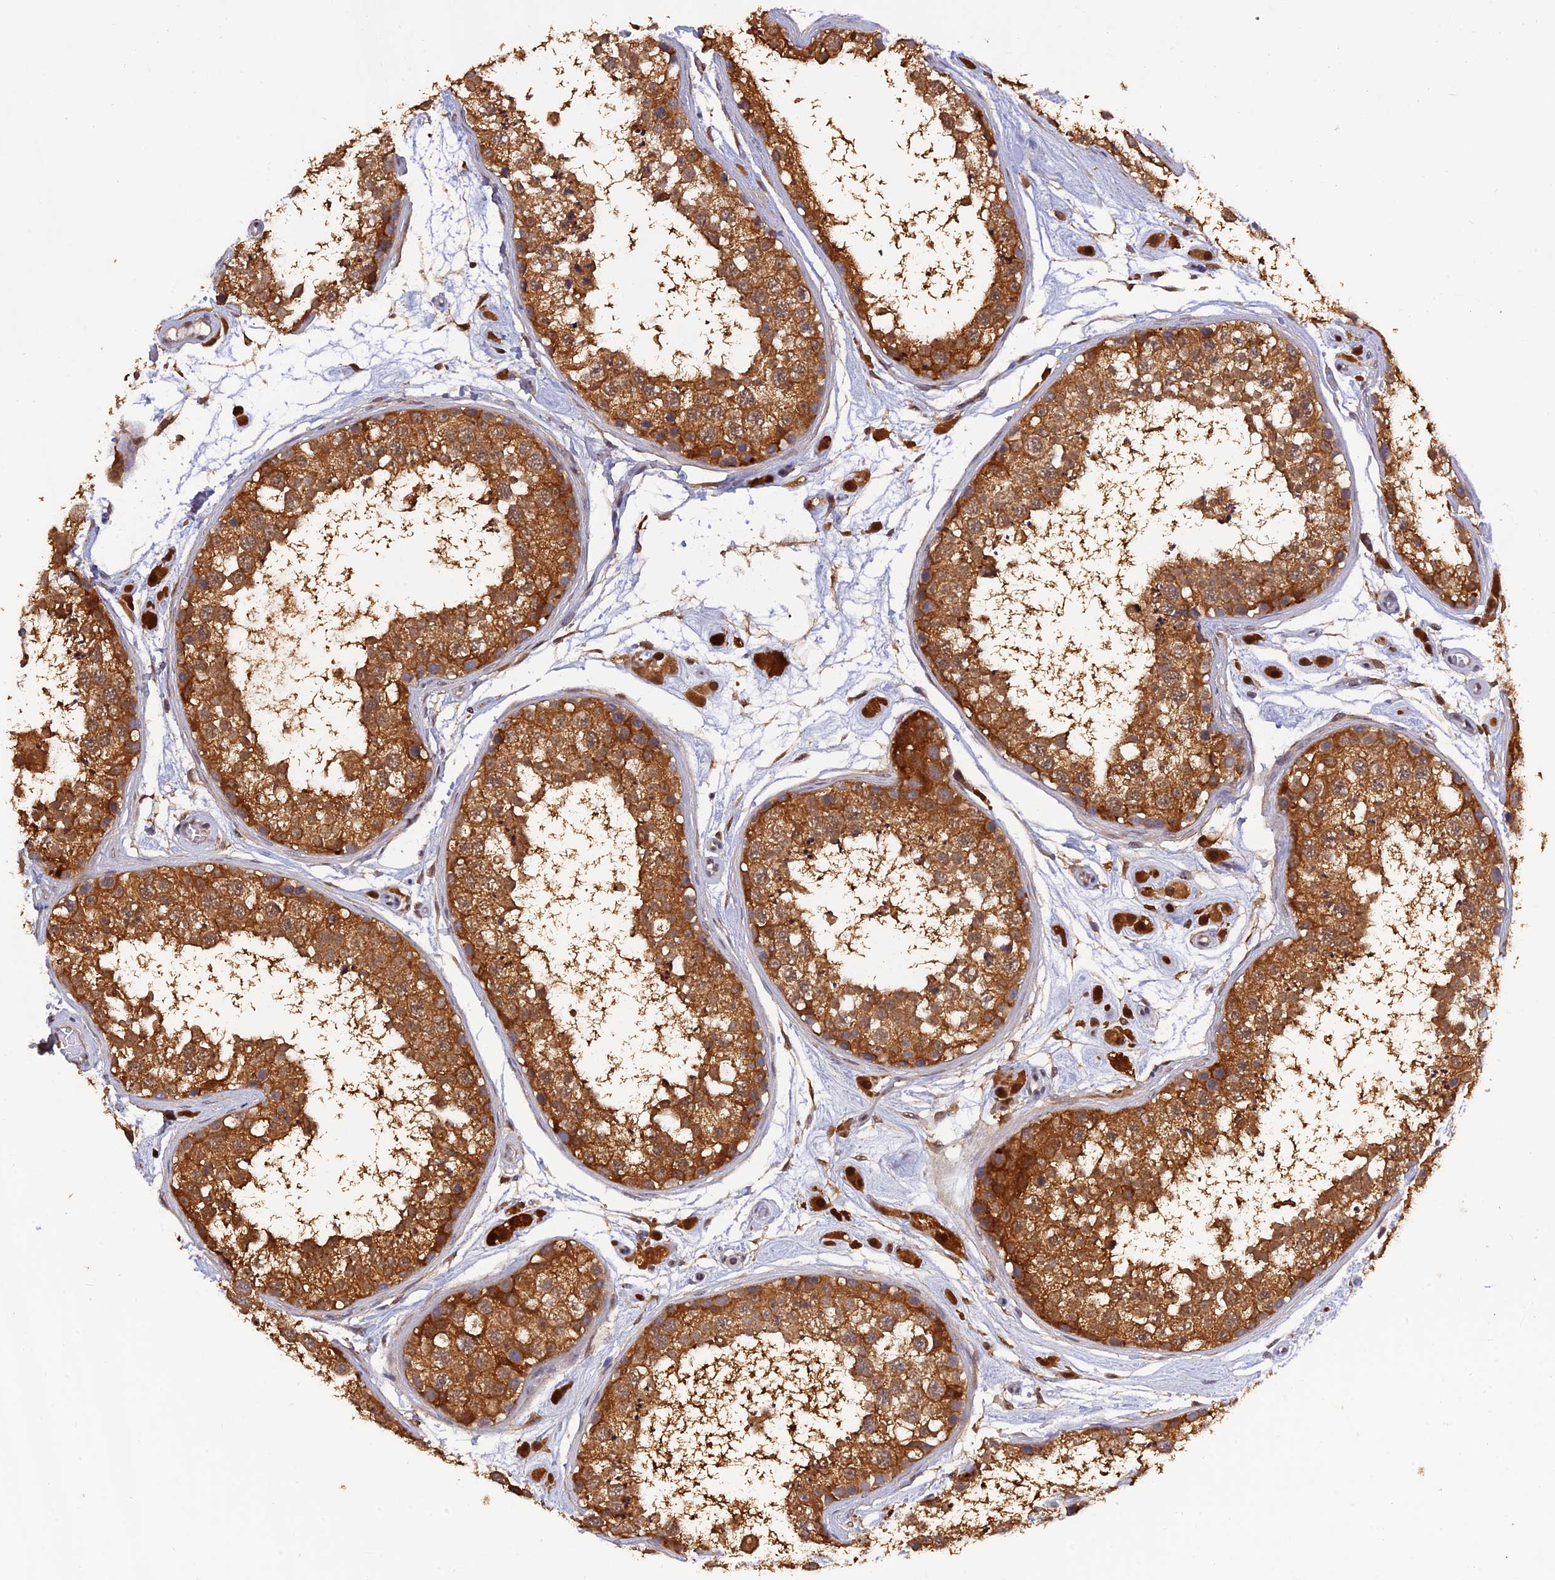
{"staining": {"intensity": "strong", "quantity": ">75%", "location": "cytoplasmic/membranous"}, "tissue": "testis", "cell_type": "Cells in seminiferous ducts", "image_type": "normal", "snomed": [{"axis": "morphology", "description": "Normal tissue, NOS"}, {"axis": "topography", "description": "Testis"}], "caption": "The micrograph demonstrates staining of unremarkable testis, revealing strong cytoplasmic/membranous protein expression (brown color) within cells in seminiferous ducts. (DAB IHC, brown staining for protein, blue staining for nuclei).", "gene": "MNS1", "patient": {"sex": "male", "age": 25}}